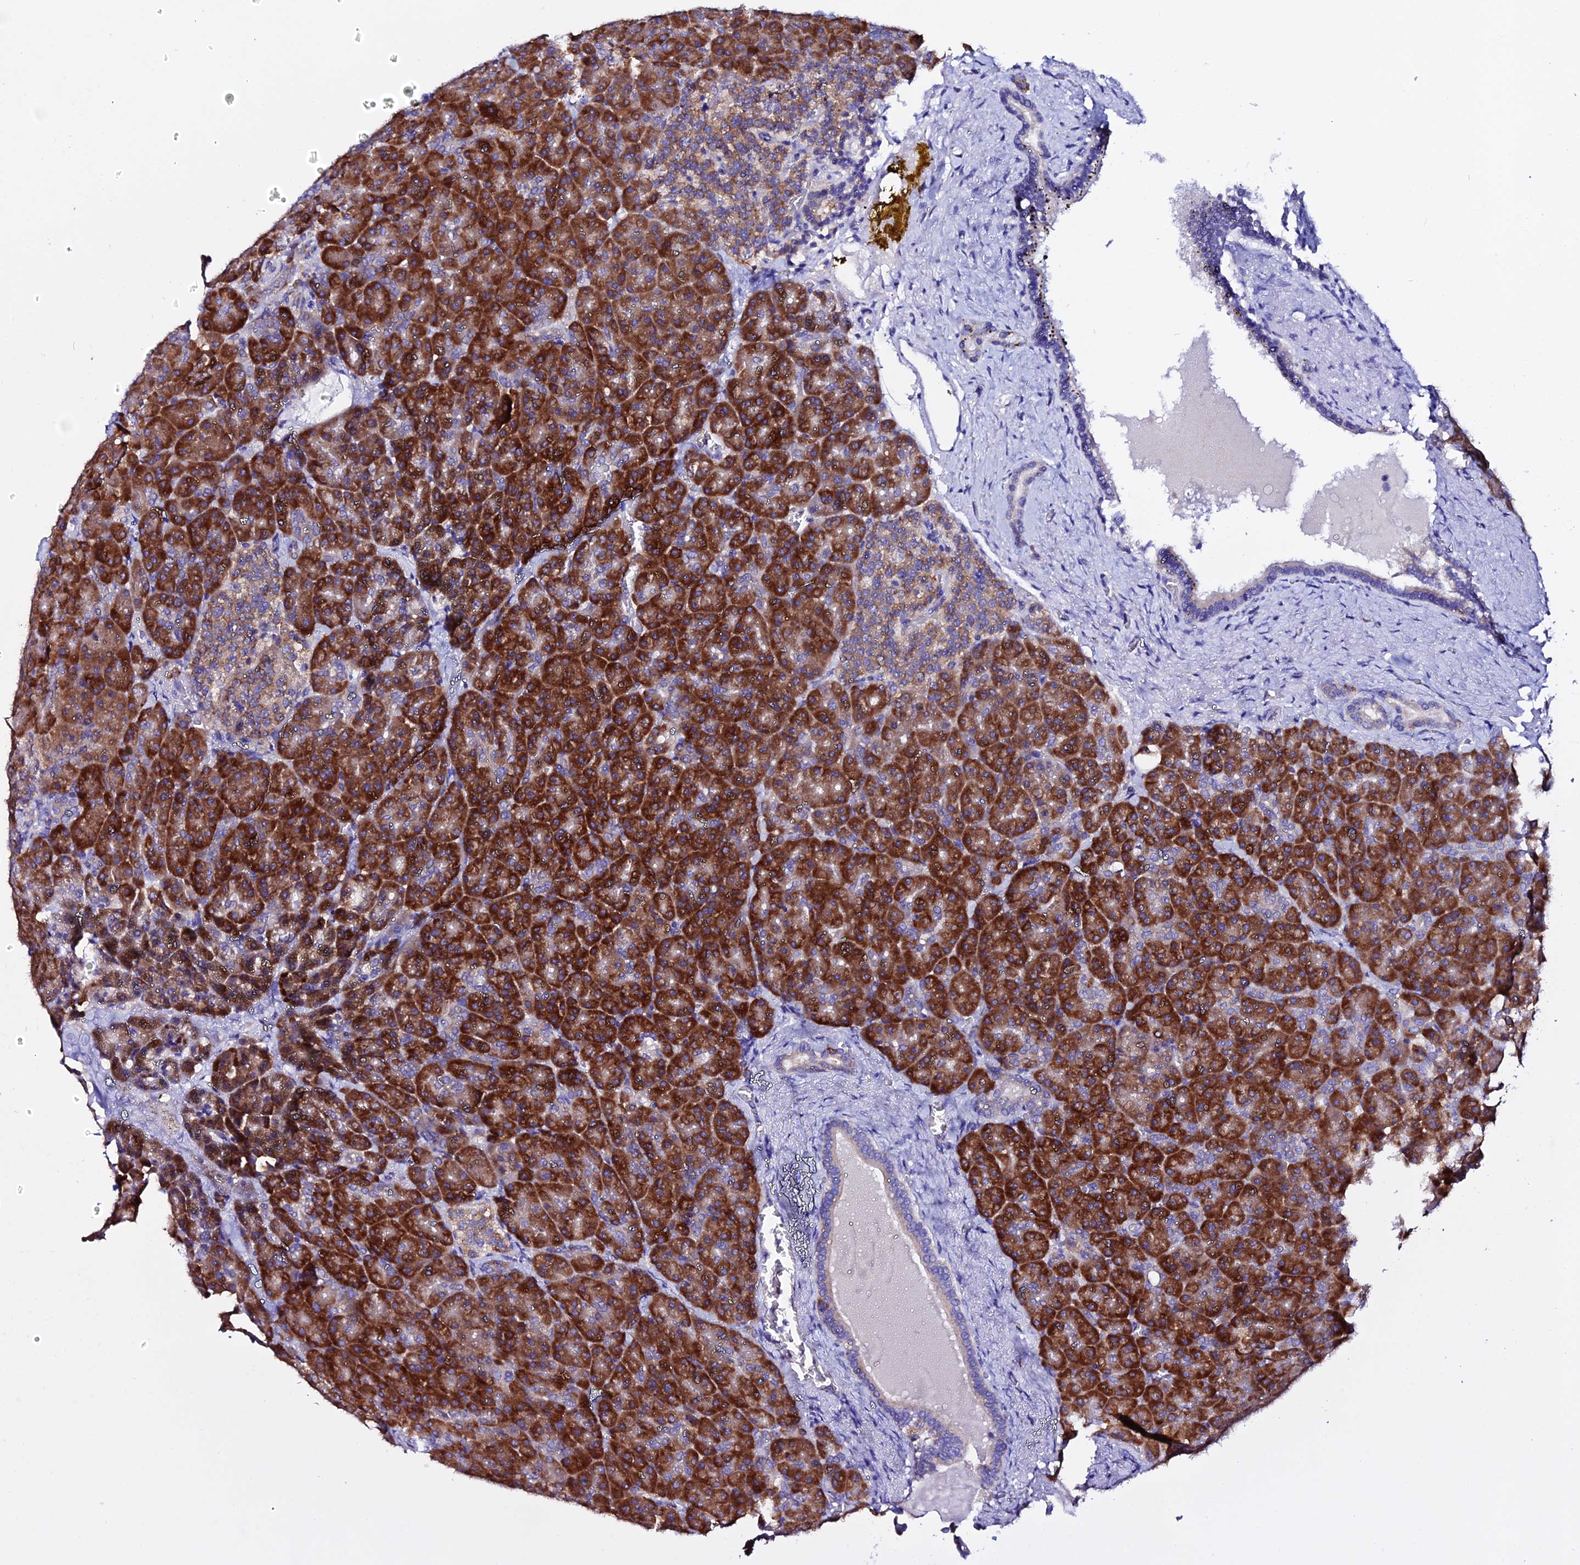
{"staining": {"intensity": "strong", "quantity": ">75%", "location": "cytoplasmic/membranous"}, "tissue": "pancreas", "cell_type": "Exocrine glandular cells", "image_type": "normal", "snomed": [{"axis": "morphology", "description": "Normal tissue, NOS"}, {"axis": "topography", "description": "Pancreas"}], "caption": "This photomicrograph reveals immunohistochemistry staining of normal human pancreas, with high strong cytoplasmic/membranous expression in approximately >75% of exocrine glandular cells.", "gene": "EEF1G", "patient": {"sex": "female", "age": 74}}